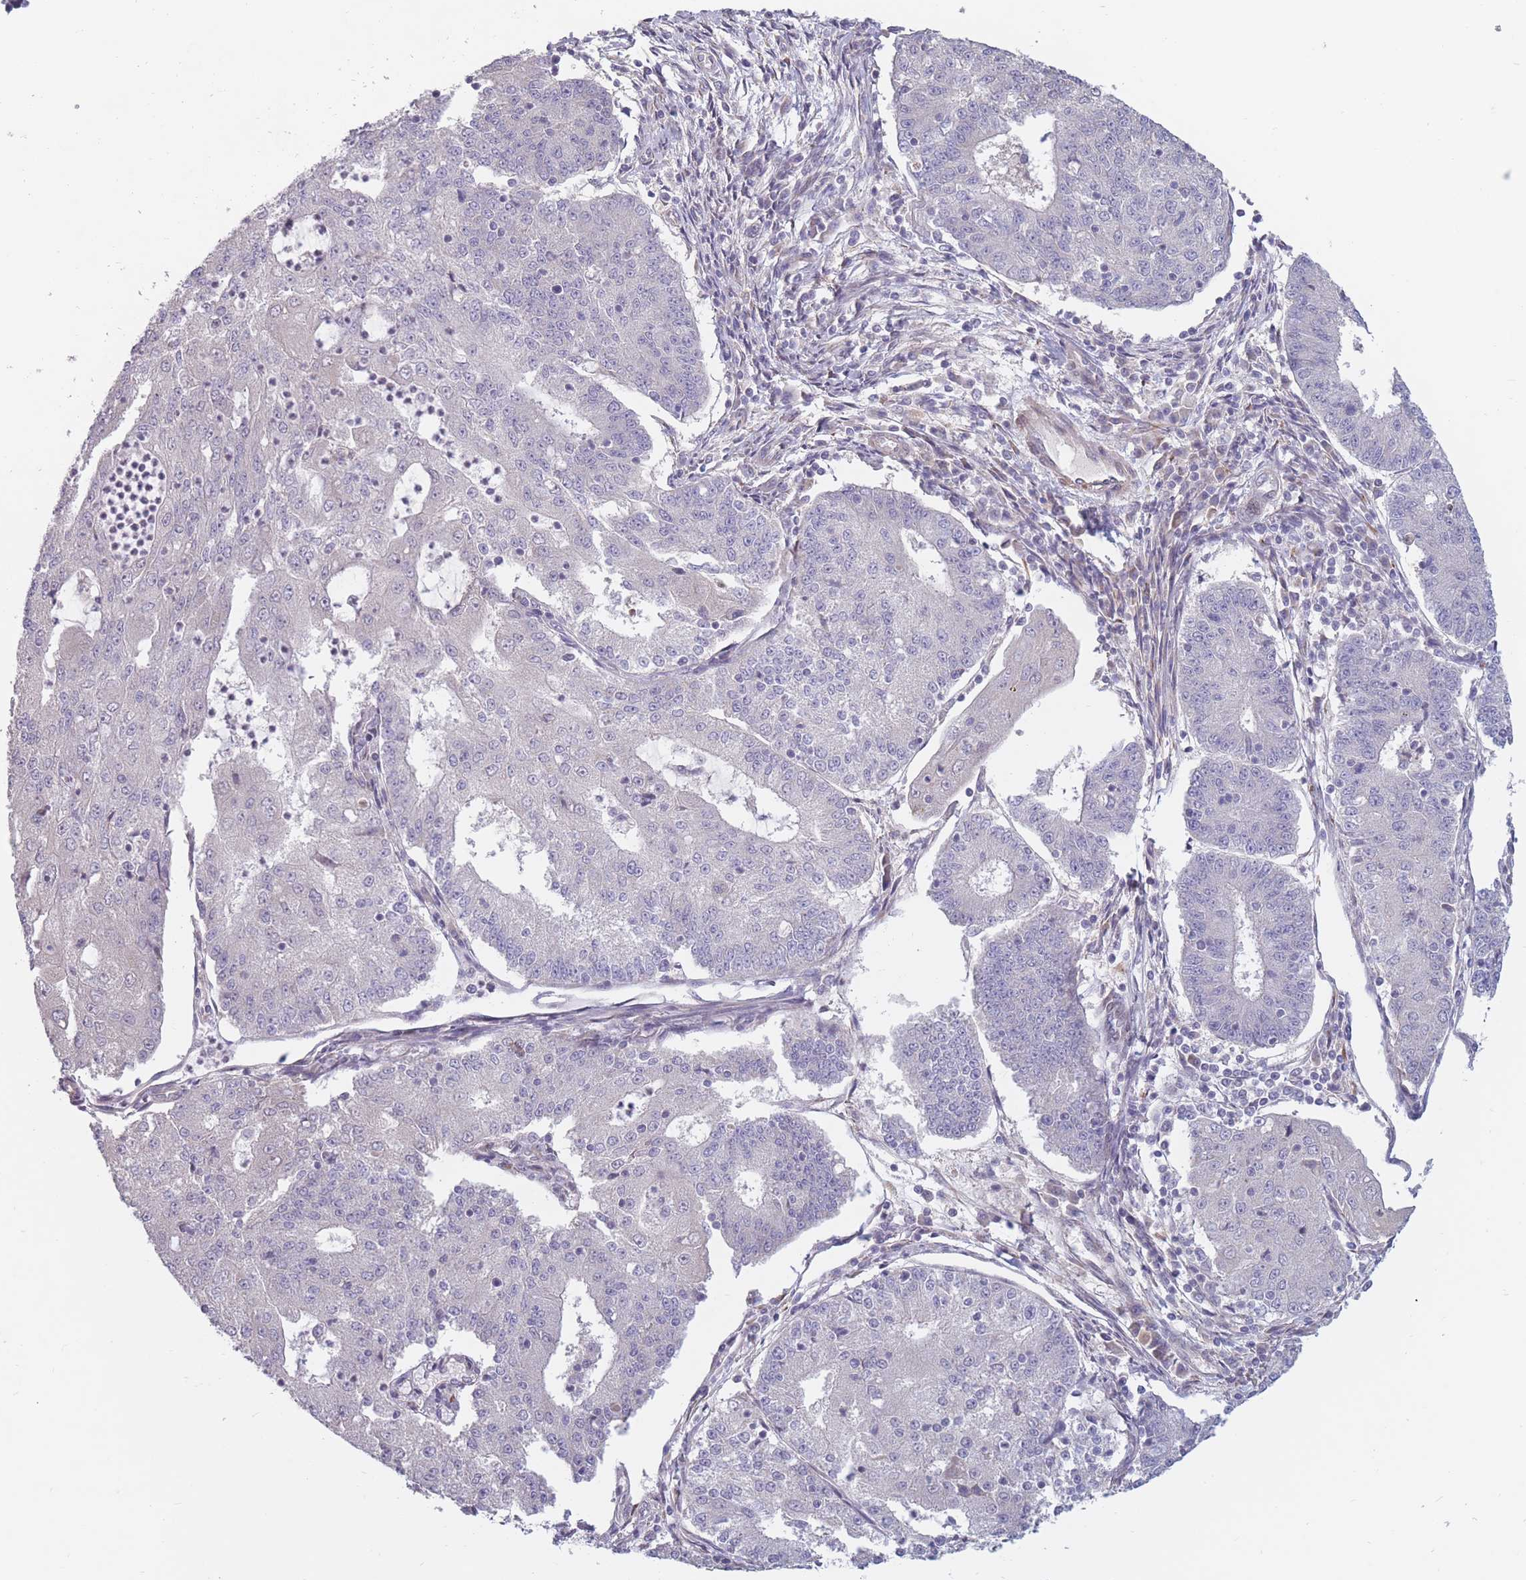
{"staining": {"intensity": "negative", "quantity": "none", "location": "none"}, "tissue": "endometrial cancer", "cell_type": "Tumor cells", "image_type": "cancer", "snomed": [{"axis": "morphology", "description": "Adenocarcinoma, NOS"}, {"axis": "topography", "description": "Endometrium"}], "caption": "Tumor cells show no significant staining in endometrial cancer. (Brightfield microscopy of DAB IHC at high magnification).", "gene": "CCNQ", "patient": {"sex": "female", "age": 56}}